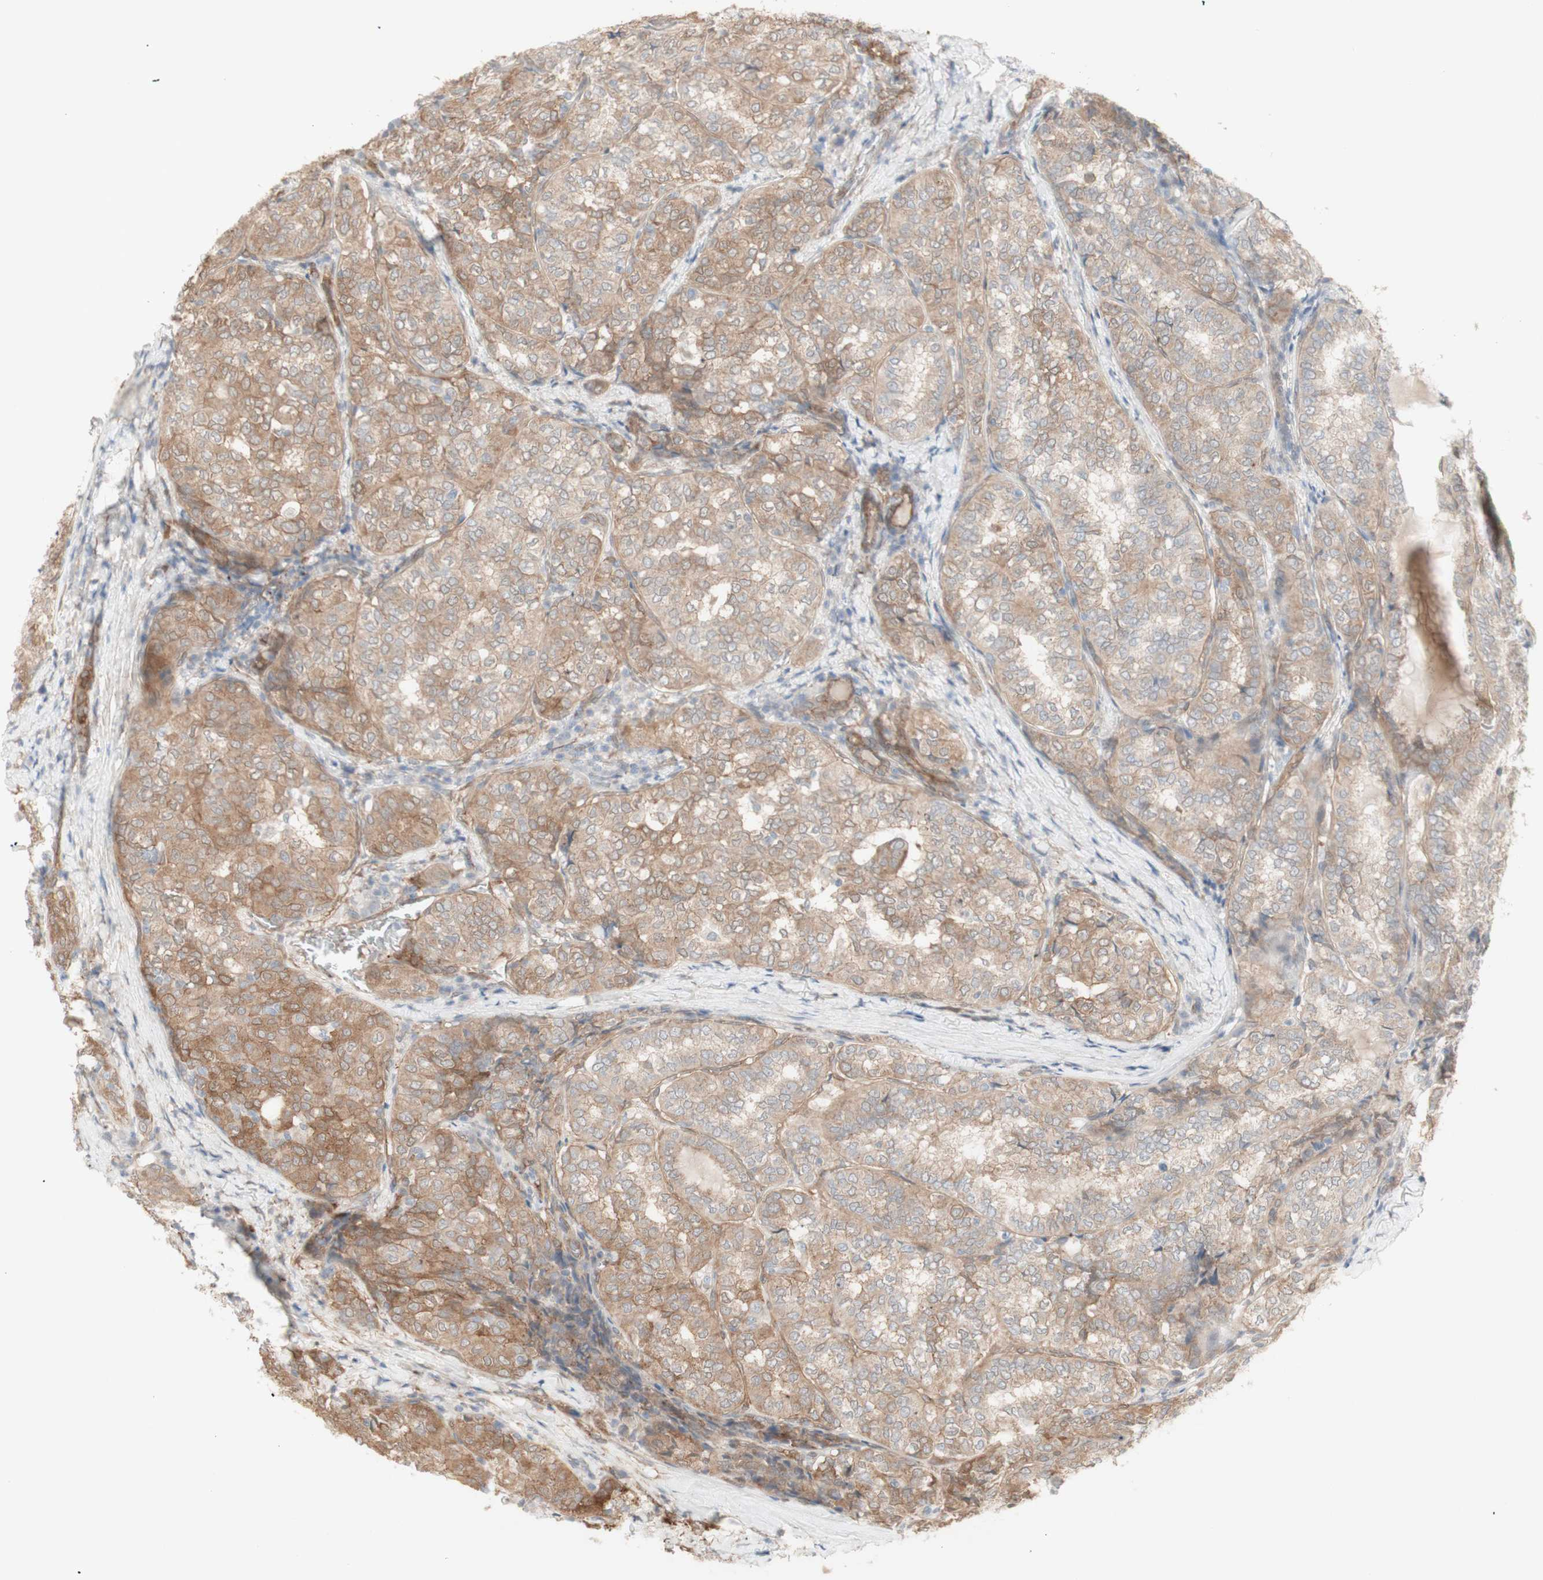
{"staining": {"intensity": "moderate", "quantity": ">75%", "location": "cytoplasmic/membranous"}, "tissue": "thyroid cancer", "cell_type": "Tumor cells", "image_type": "cancer", "snomed": [{"axis": "morphology", "description": "Normal tissue, NOS"}, {"axis": "morphology", "description": "Papillary adenocarcinoma, NOS"}, {"axis": "topography", "description": "Thyroid gland"}], "caption": "Immunohistochemistry histopathology image of neoplastic tissue: thyroid papillary adenocarcinoma stained using IHC demonstrates medium levels of moderate protein expression localized specifically in the cytoplasmic/membranous of tumor cells, appearing as a cytoplasmic/membranous brown color.", "gene": "CNN3", "patient": {"sex": "female", "age": 30}}